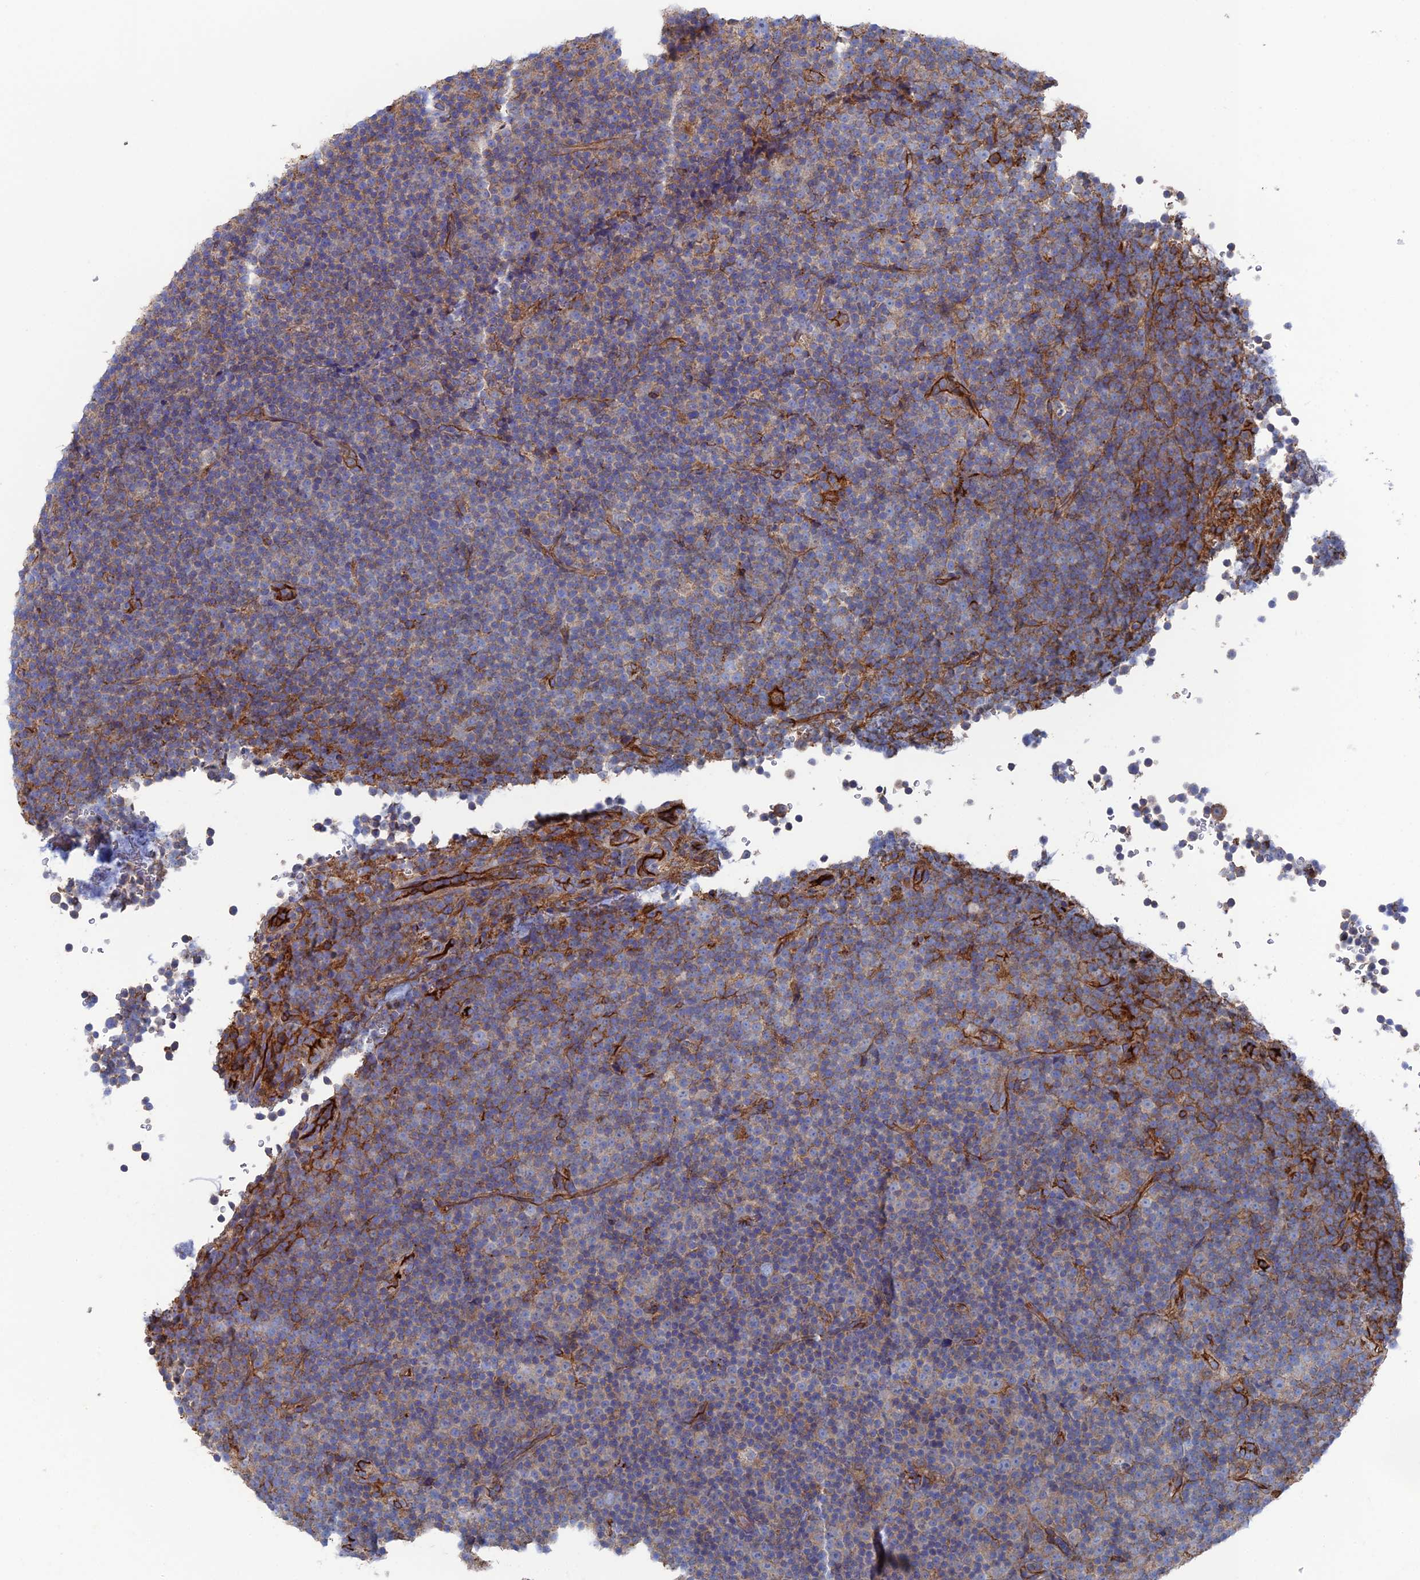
{"staining": {"intensity": "weak", "quantity": "25%-75%", "location": "cytoplasmic/membranous"}, "tissue": "lymphoma", "cell_type": "Tumor cells", "image_type": "cancer", "snomed": [{"axis": "morphology", "description": "Malignant lymphoma, non-Hodgkin's type, Low grade"}, {"axis": "topography", "description": "Lymph node"}], "caption": "Immunohistochemical staining of malignant lymphoma, non-Hodgkin's type (low-grade) reveals low levels of weak cytoplasmic/membranous protein expression in about 25%-75% of tumor cells. (IHC, brightfield microscopy, high magnification).", "gene": "SNX11", "patient": {"sex": "female", "age": 67}}